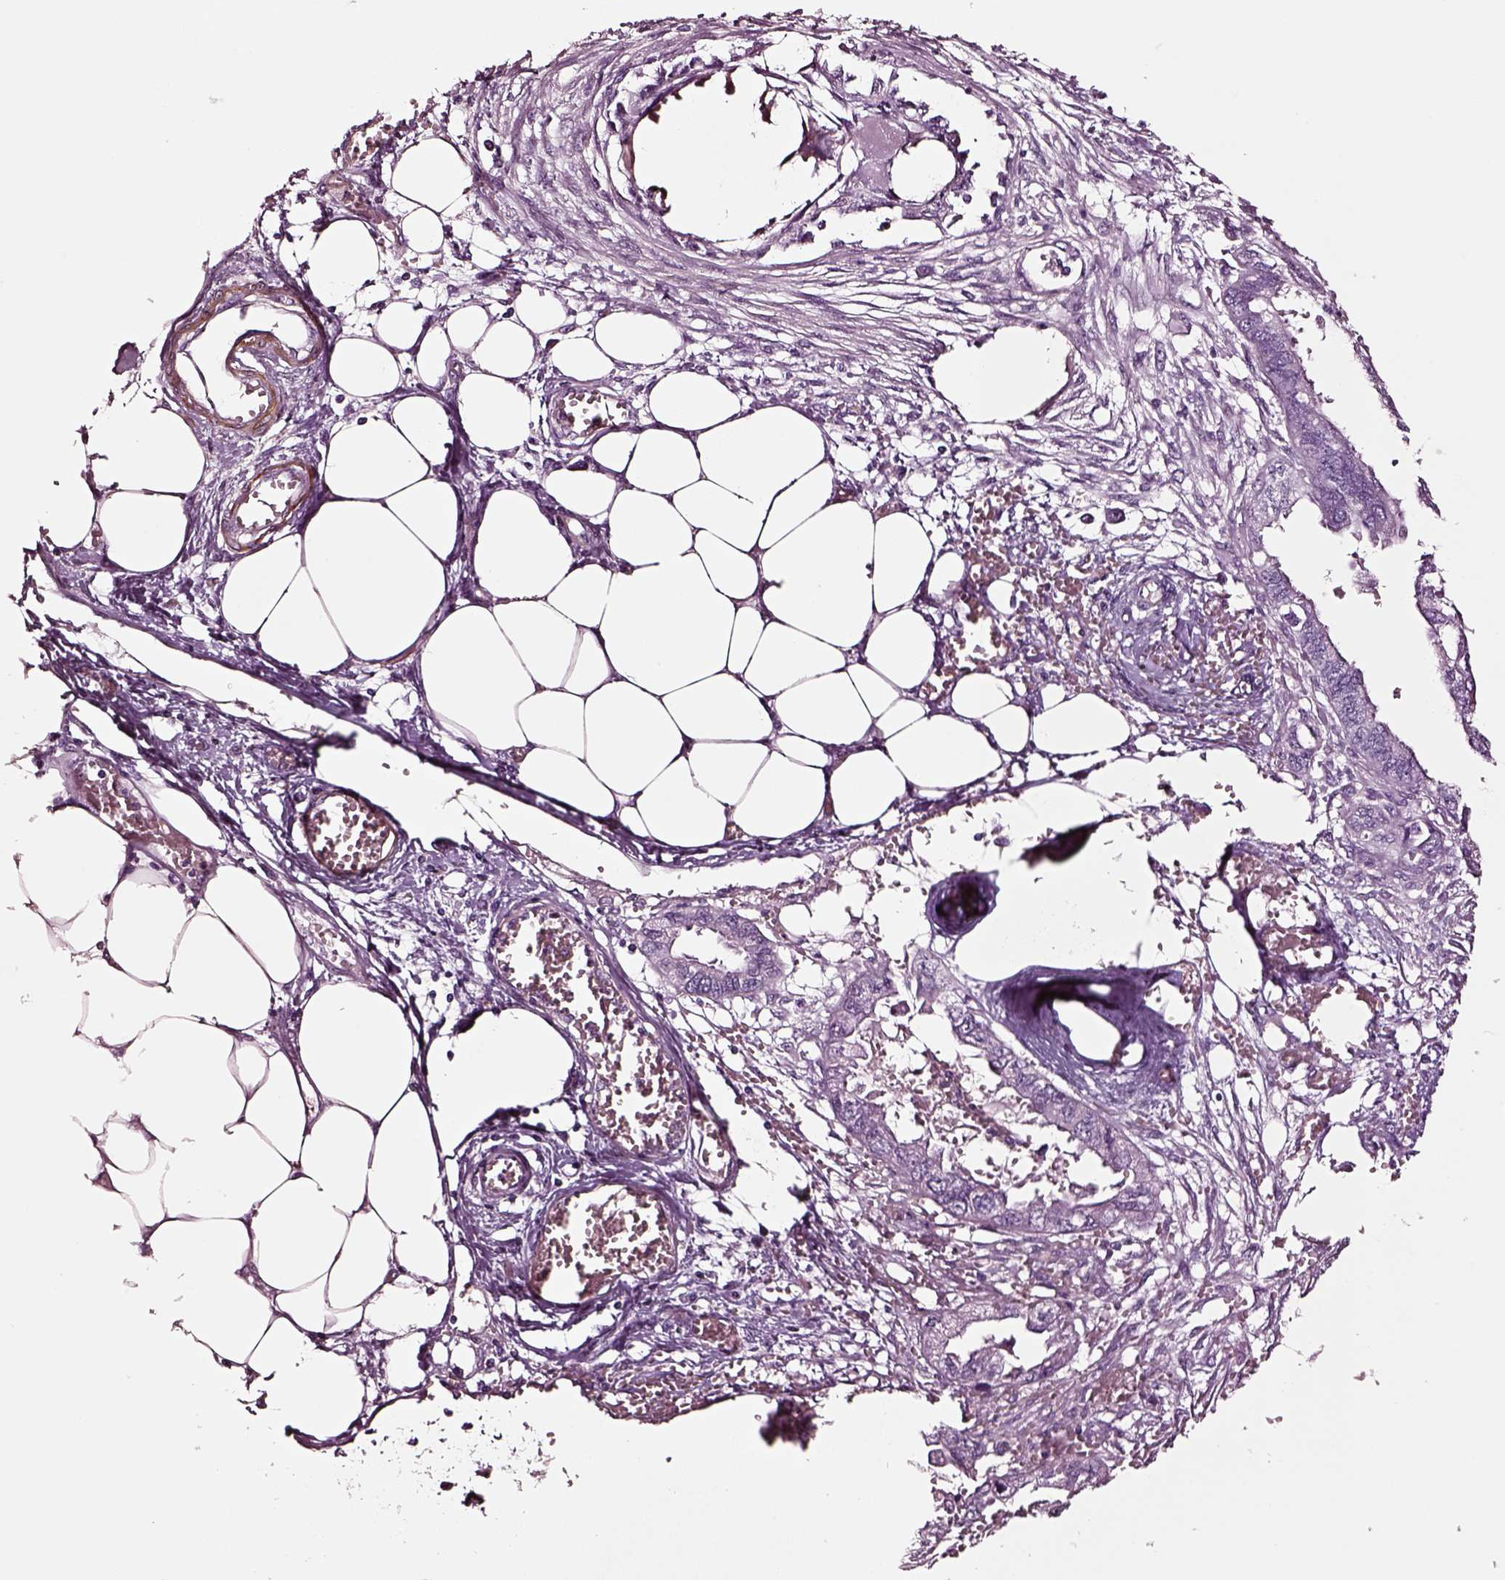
{"staining": {"intensity": "negative", "quantity": "none", "location": "none"}, "tissue": "endometrial cancer", "cell_type": "Tumor cells", "image_type": "cancer", "snomed": [{"axis": "morphology", "description": "Adenocarcinoma, NOS"}, {"axis": "morphology", "description": "Adenocarcinoma, metastatic, NOS"}, {"axis": "topography", "description": "Adipose tissue"}, {"axis": "topography", "description": "Endometrium"}], "caption": "Protein analysis of metastatic adenocarcinoma (endometrial) exhibits no significant positivity in tumor cells.", "gene": "SOX10", "patient": {"sex": "female", "age": 67}}